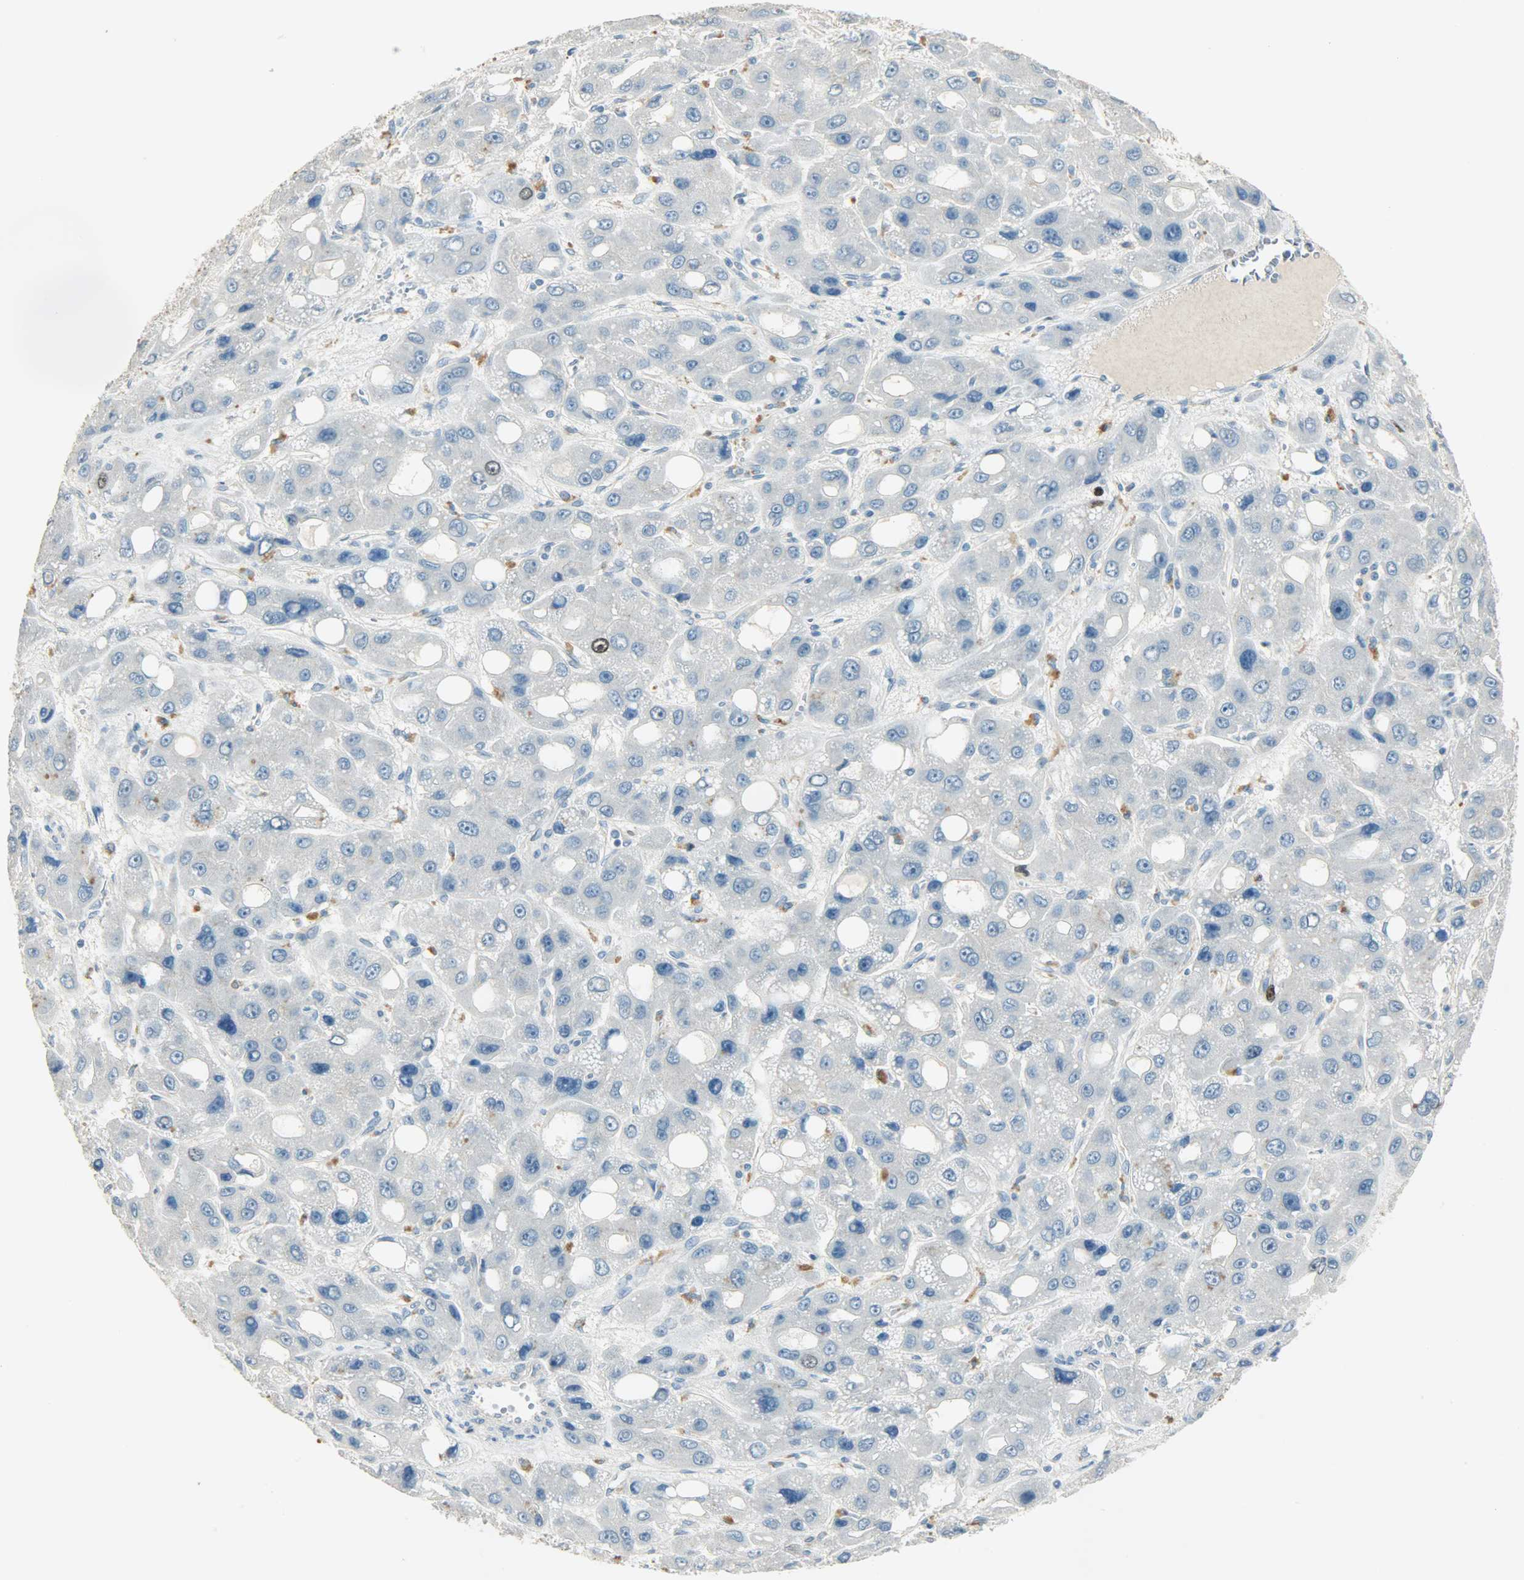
{"staining": {"intensity": "strong", "quantity": "<25%", "location": "nuclear"}, "tissue": "liver cancer", "cell_type": "Tumor cells", "image_type": "cancer", "snomed": [{"axis": "morphology", "description": "Carcinoma, Hepatocellular, NOS"}, {"axis": "topography", "description": "Liver"}], "caption": "A photomicrograph of human hepatocellular carcinoma (liver) stained for a protein demonstrates strong nuclear brown staining in tumor cells.", "gene": "TPX2", "patient": {"sex": "male", "age": 55}}